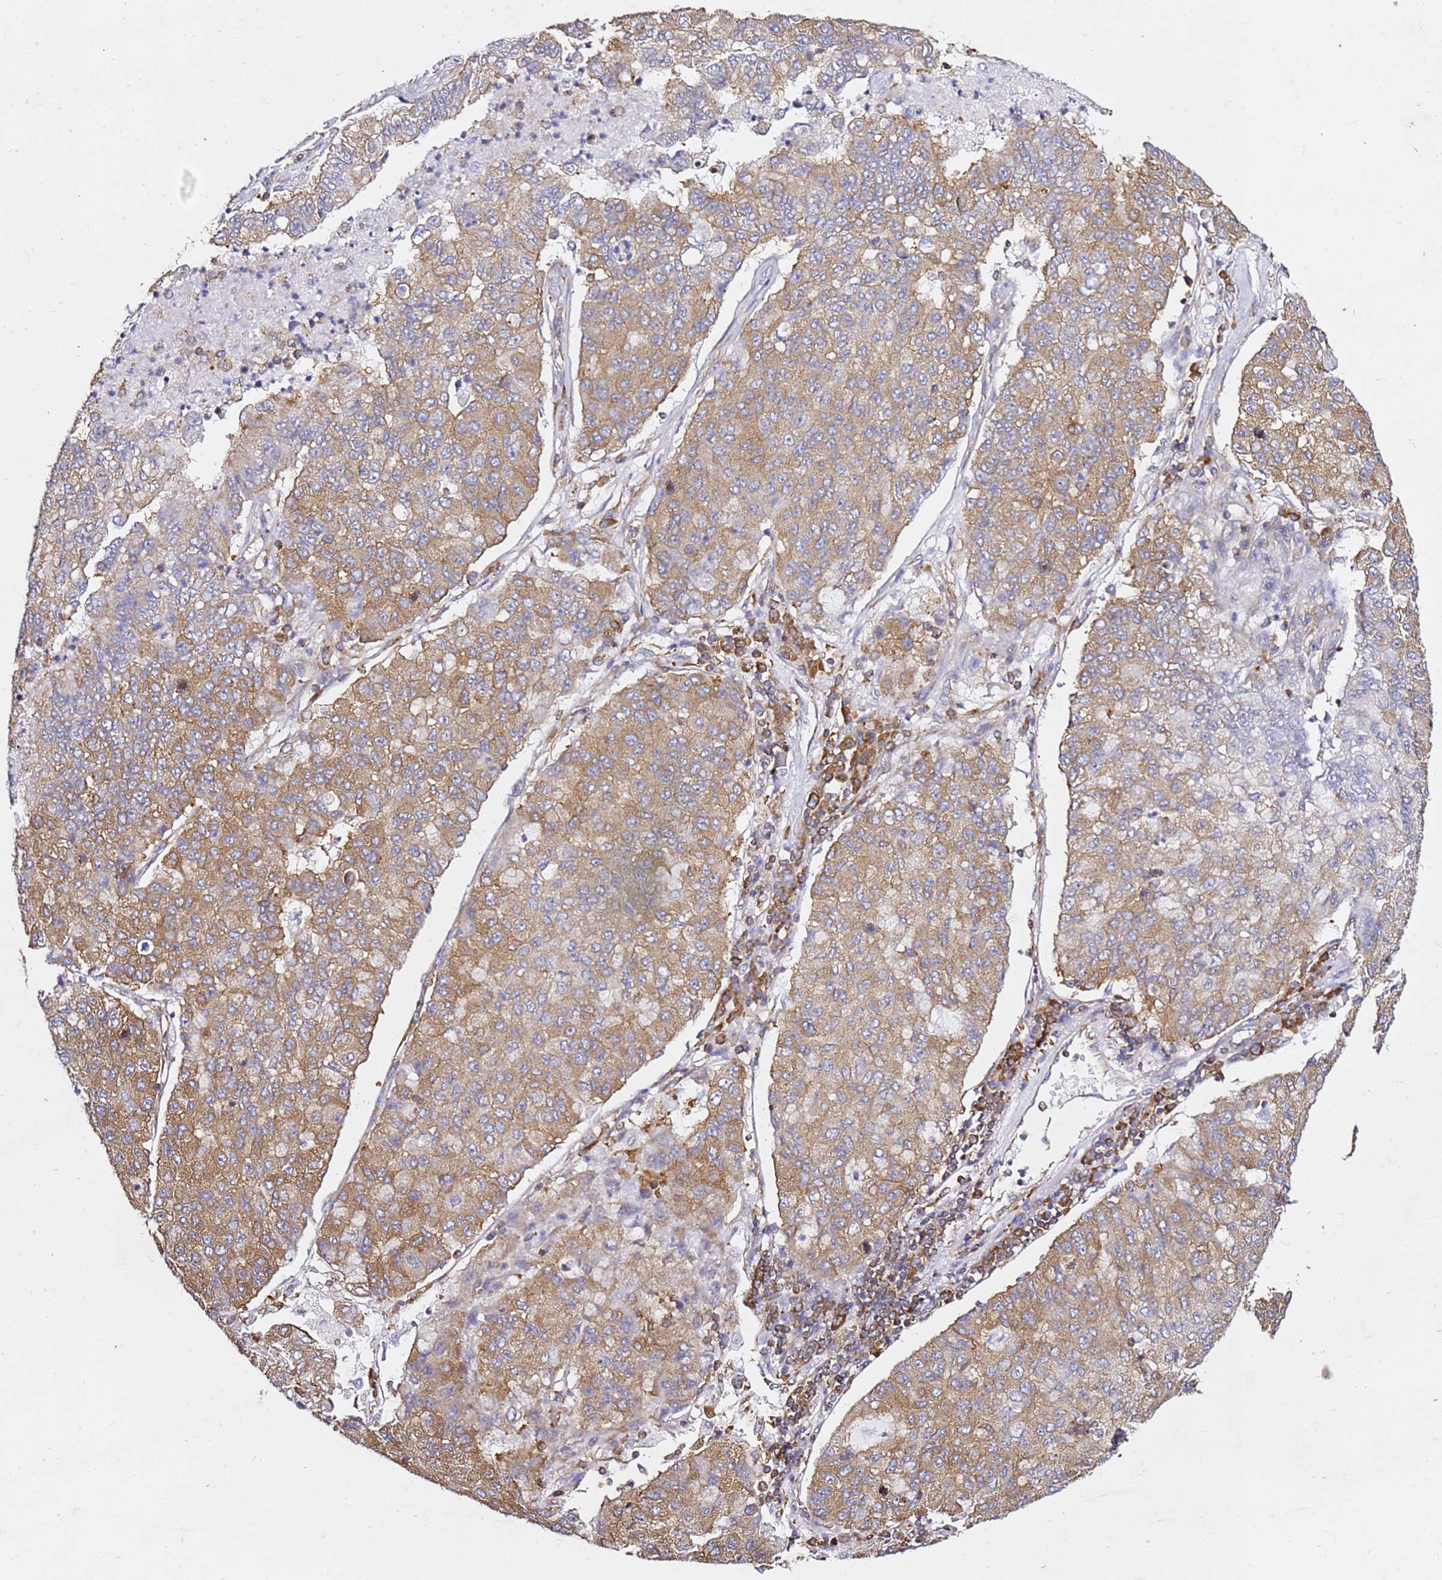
{"staining": {"intensity": "moderate", "quantity": ">75%", "location": "cytoplasmic/membranous"}, "tissue": "lung cancer", "cell_type": "Tumor cells", "image_type": "cancer", "snomed": [{"axis": "morphology", "description": "Squamous cell carcinoma, NOS"}, {"axis": "topography", "description": "Lung"}], "caption": "Immunohistochemical staining of human lung squamous cell carcinoma exhibits medium levels of moderate cytoplasmic/membranous protein expression in about >75% of tumor cells.", "gene": "TPST1", "patient": {"sex": "male", "age": 74}}